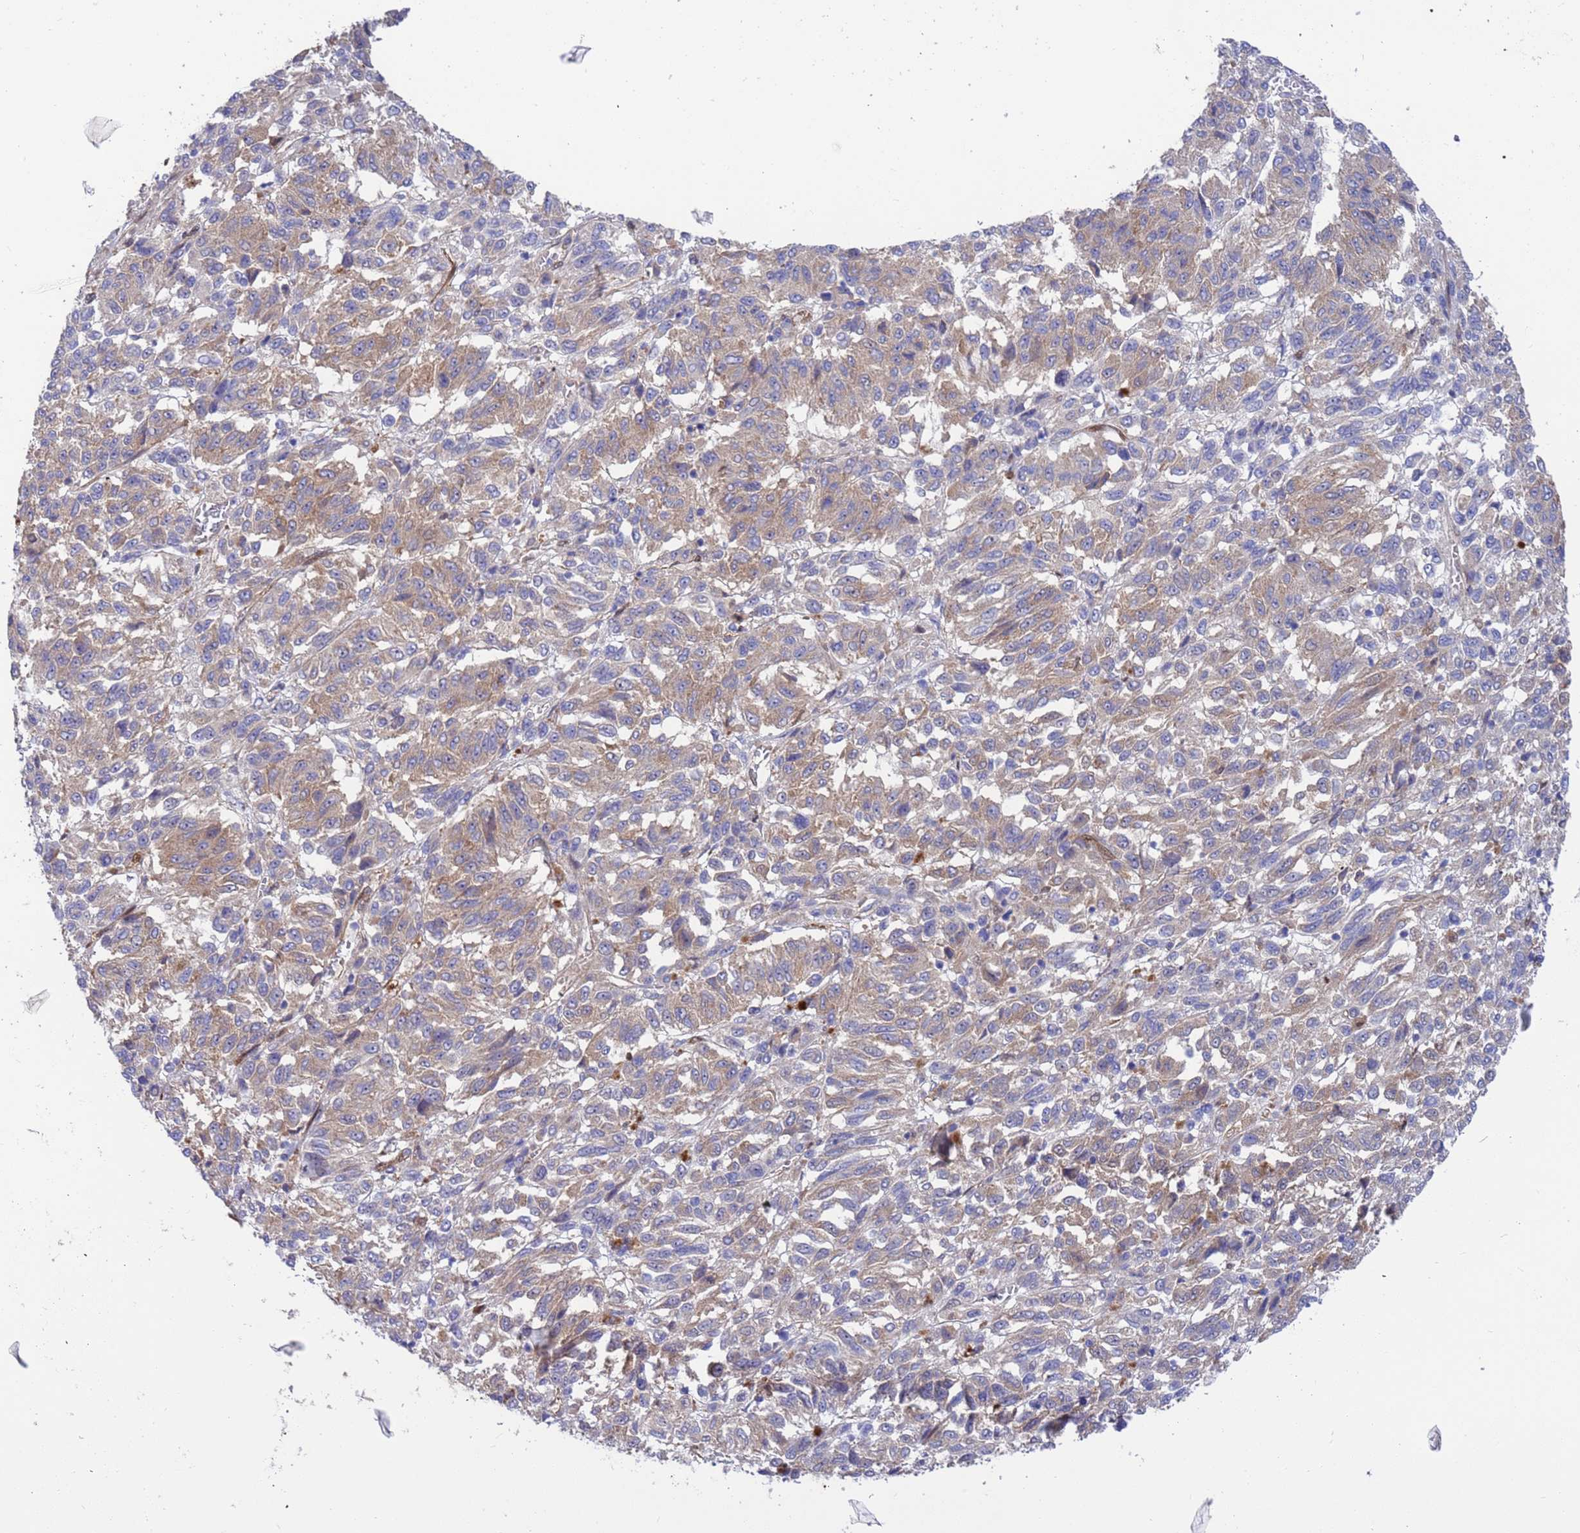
{"staining": {"intensity": "weak", "quantity": "25%-75%", "location": "cytoplasmic/membranous"}, "tissue": "melanoma", "cell_type": "Tumor cells", "image_type": "cancer", "snomed": [{"axis": "morphology", "description": "Malignant melanoma, Metastatic site"}, {"axis": "topography", "description": "Lung"}], "caption": "Protein analysis of malignant melanoma (metastatic site) tissue exhibits weak cytoplasmic/membranous expression in approximately 25%-75% of tumor cells.", "gene": "FOXRED1", "patient": {"sex": "male", "age": 64}}